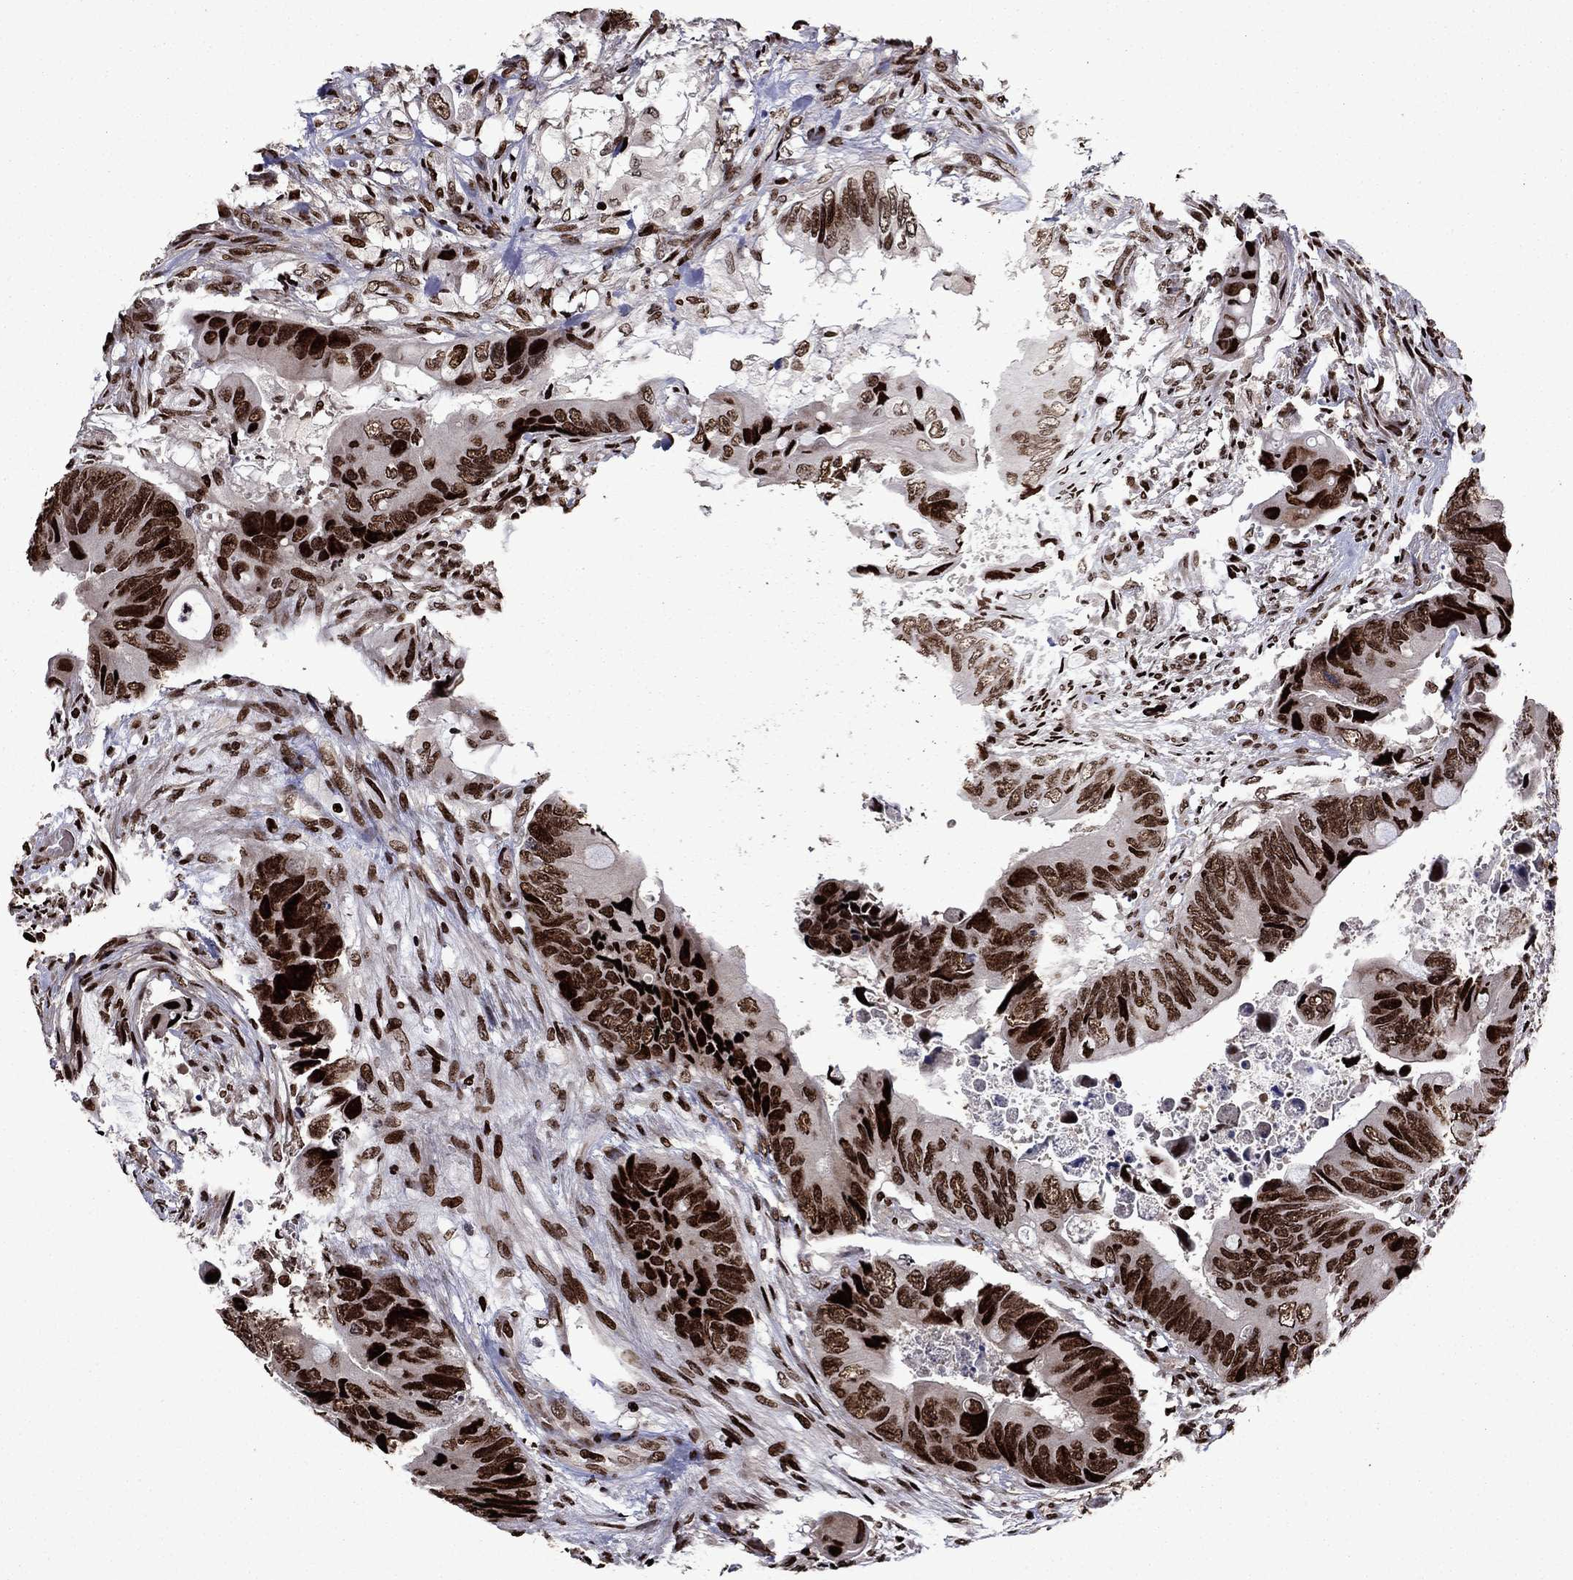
{"staining": {"intensity": "strong", "quantity": ">75%", "location": "nuclear"}, "tissue": "colorectal cancer", "cell_type": "Tumor cells", "image_type": "cancer", "snomed": [{"axis": "morphology", "description": "Adenocarcinoma, NOS"}, {"axis": "topography", "description": "Rectum"}], "caption": "Brown immunohistochemical staining in human colorectal cancer (adenocarcinoma) displays strong nuclear positivity in approximately >75% of tumor cells.", "gene": "LIMK1", "patient": {"sex": "male", "age": 63}}